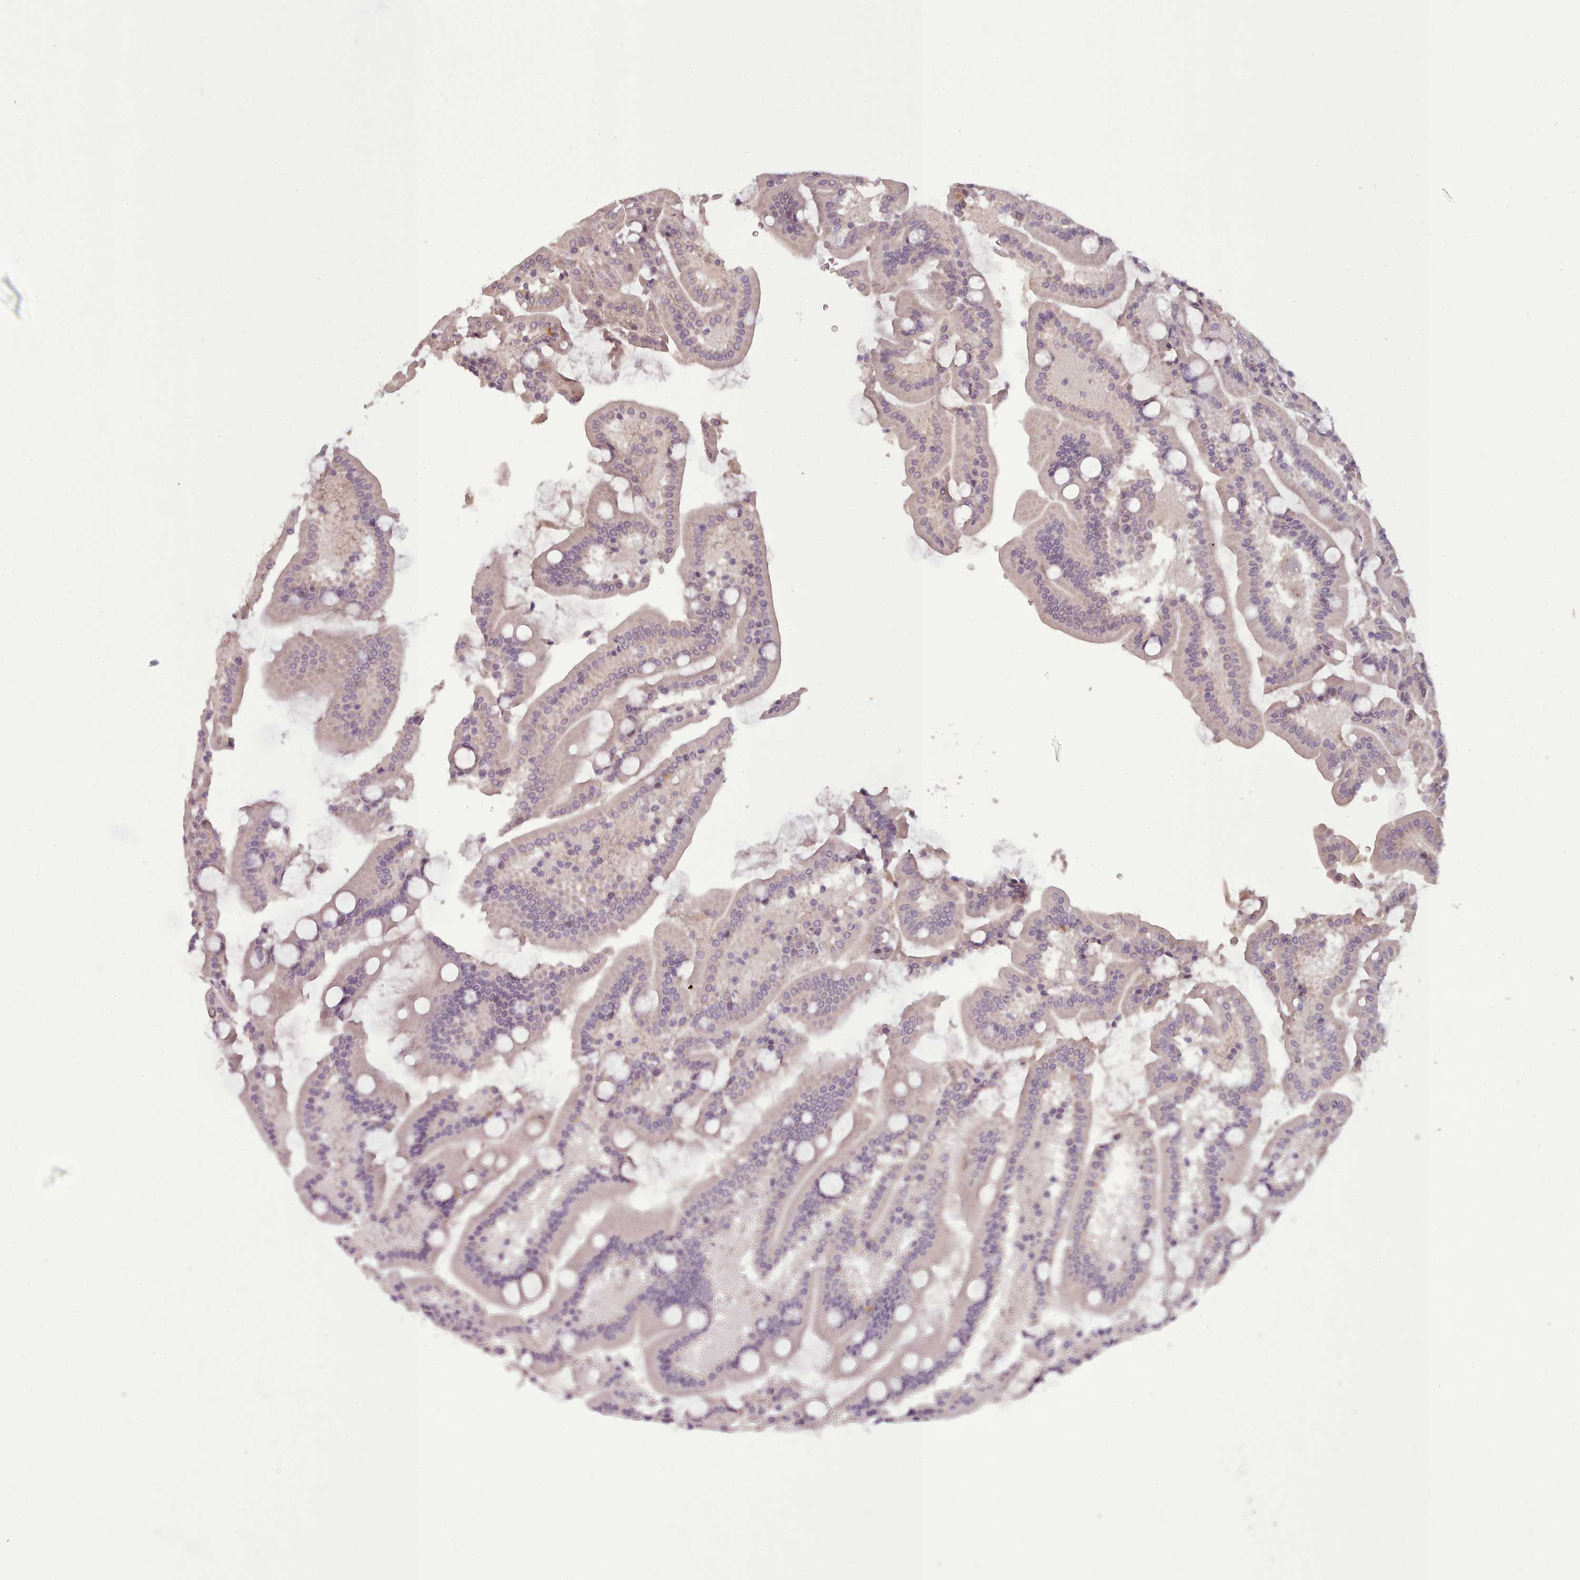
{"staining": {"intensity": "weak", "quantity": "25%-75%", "location": "cytoplasmic/membranous"}, "tissue": "duodenum", "cell_type": "Glandular cells", "image_type": "normal", "snomed": [{"axis": "morphology", "description": "Normal tissue, NOS"}, {"axis": "topography", "description": "Duodenum"}], "caption": "DAB (3,3'-diaminobenzidine) immunohistochemical staining of normal human duodenum exhibits weak cytoplasmic/membranous protein positivity in approximately 25%-75% of glandular cells.", "gene": "LEFTY1", "patient": {"sex": "male", "age": 55}}